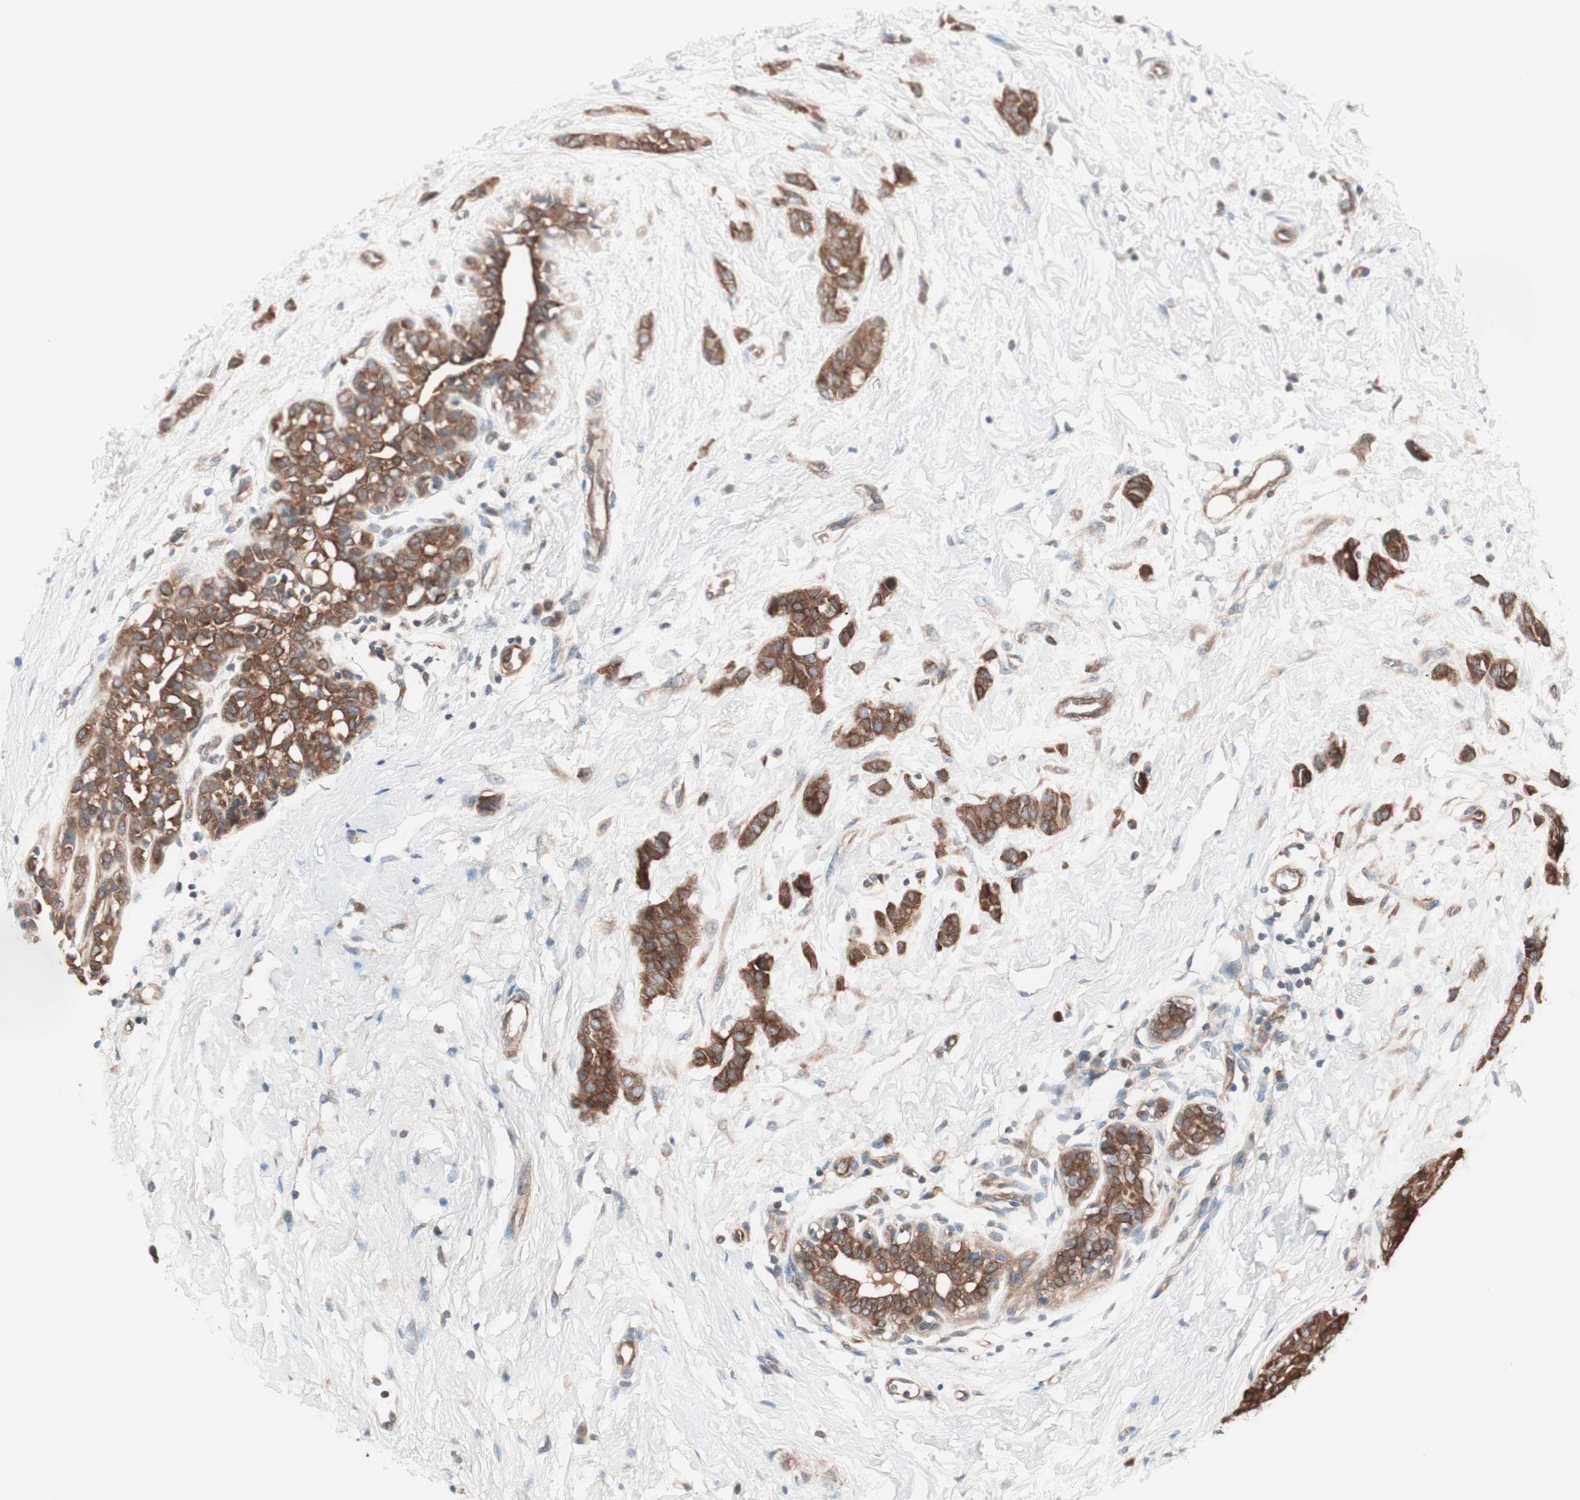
{"staining": {"intensity": "strong", "quantity": ">75%", "location": "cytoplasmic/membranous"}, "tissue": "breast cancer", "cell_type": "Tumor cells", "image_type": "cancer", "snomed": [{"axis": "morphology", "description": "Lobular carcinoma, in situ"}, {"axis": "morphology", "description": "Lobular carcinoma"}, {"axis": "topography", "description": "Breast"}], "caption": "High-magnification brightfield microscopy of lobular carcinoma in situ (breast) stained with DAB (brown) and counterstained with hematoxylin (blue). tumor cells exhibit strong cytoplasmic/membranous positivity is identified in approximately>75% of cells. The staining was performed using DAB, with brown indicating positive protein expression. Nuclei are stained blue with hematoxylin.", "gene": "TSG101", "patient": {"sex": "female", "age": 41}}